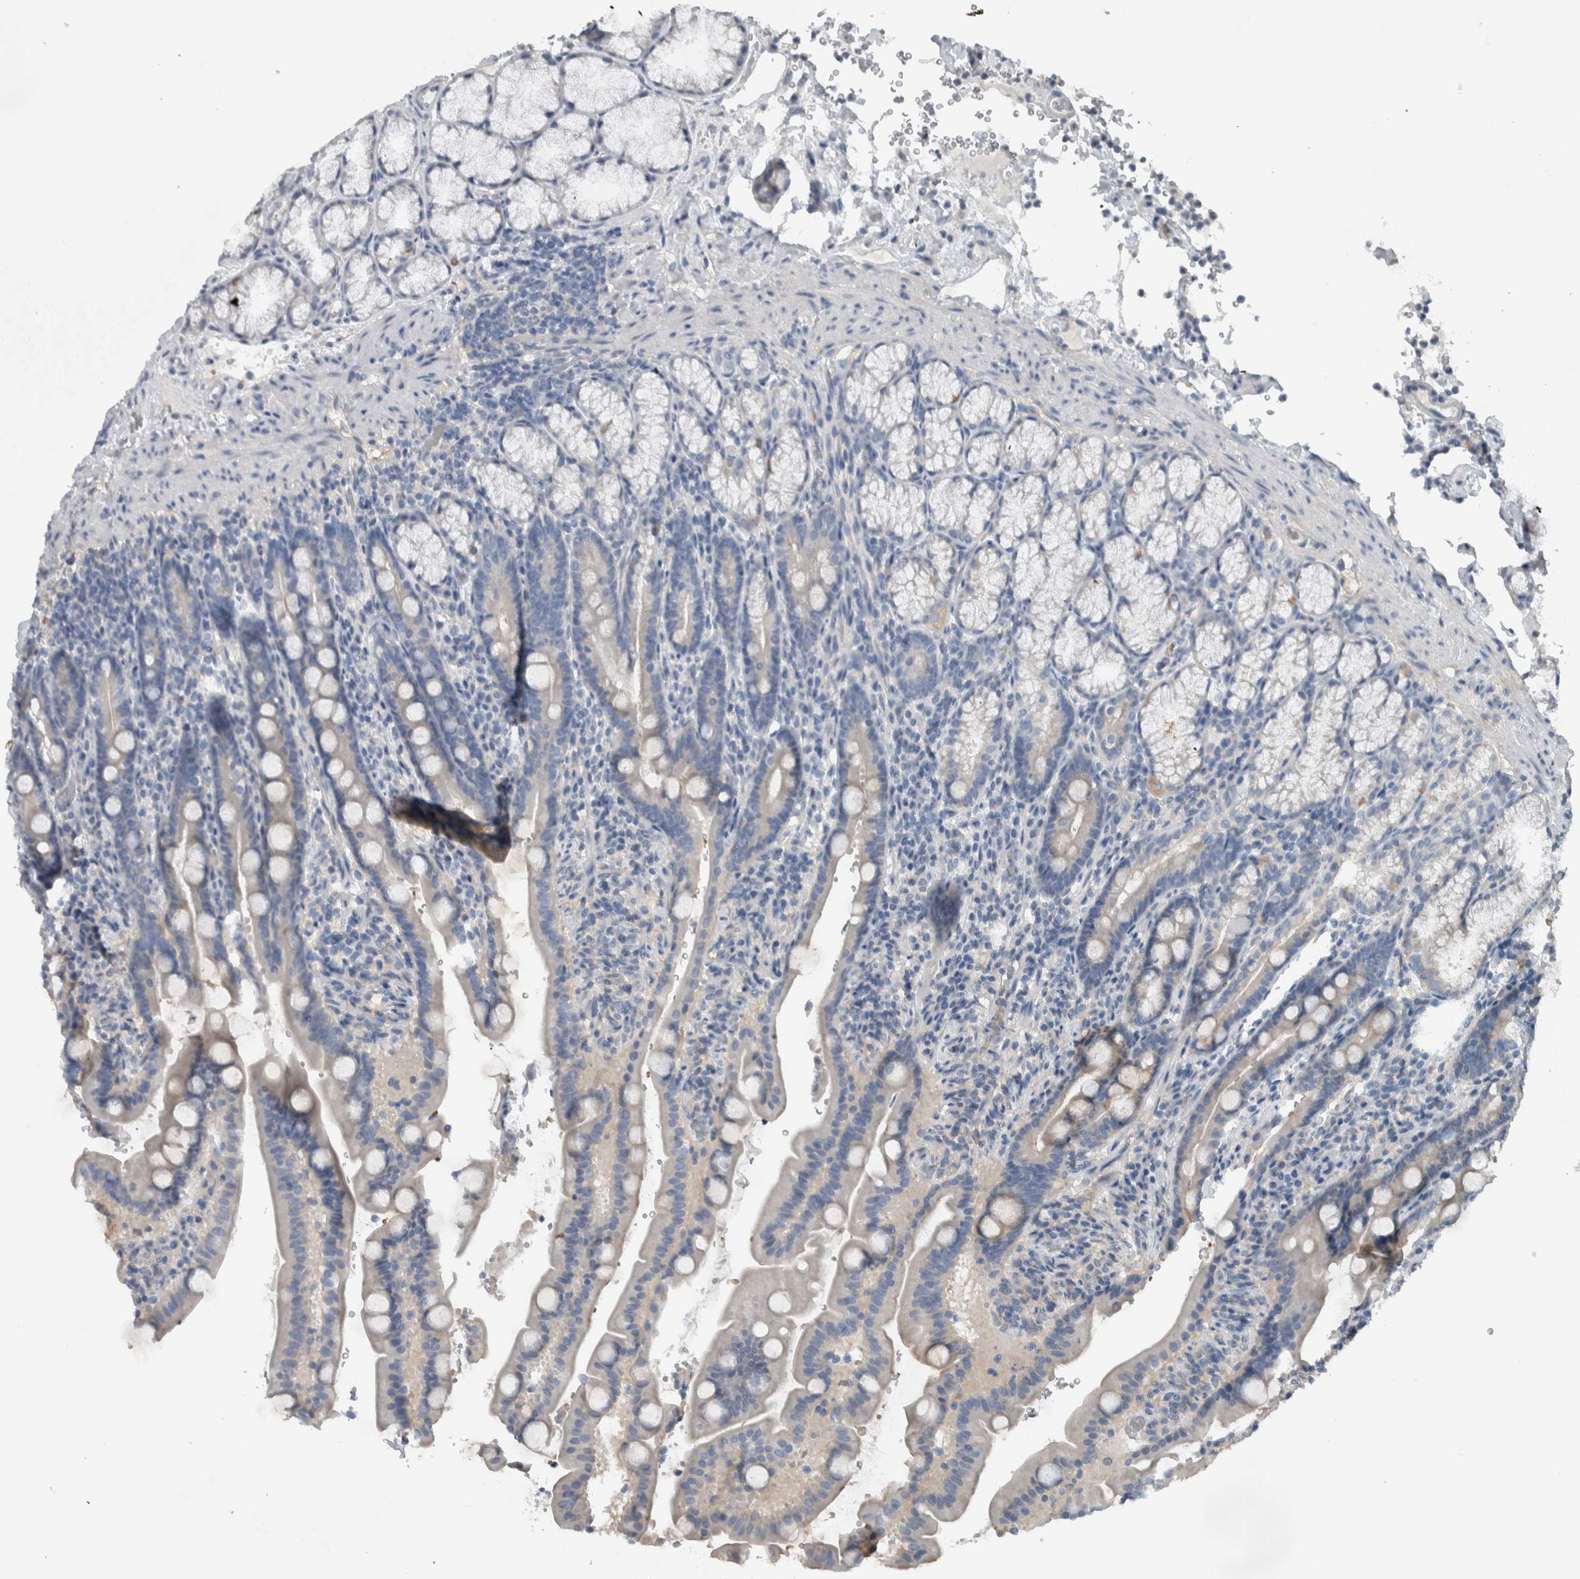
{"staining": {"intensity": "negative", "quantity": "none", "location": "none"}, "tissue": "duodenum", "cell_type": "Glandular cells", "image_type": "normal", "snomed": [{"axis": "morphology", "description": "Normal tissue, NOS"}, {"axis": "topography", "description": "Duodenum"}], "caption": "DAB (3,3'-diaminobenzidine) immunohistochemical staining of unremarkable duodenum exhibits no significant expression in glandular cells. The staining was performed using DAB to visualize the protein expression in brown, while the nuclei were stained in blue with hematoxylin (Magnification: 20x).", "gene": "SH3GL2", "patient": {"sex": "male", "age": 54}}